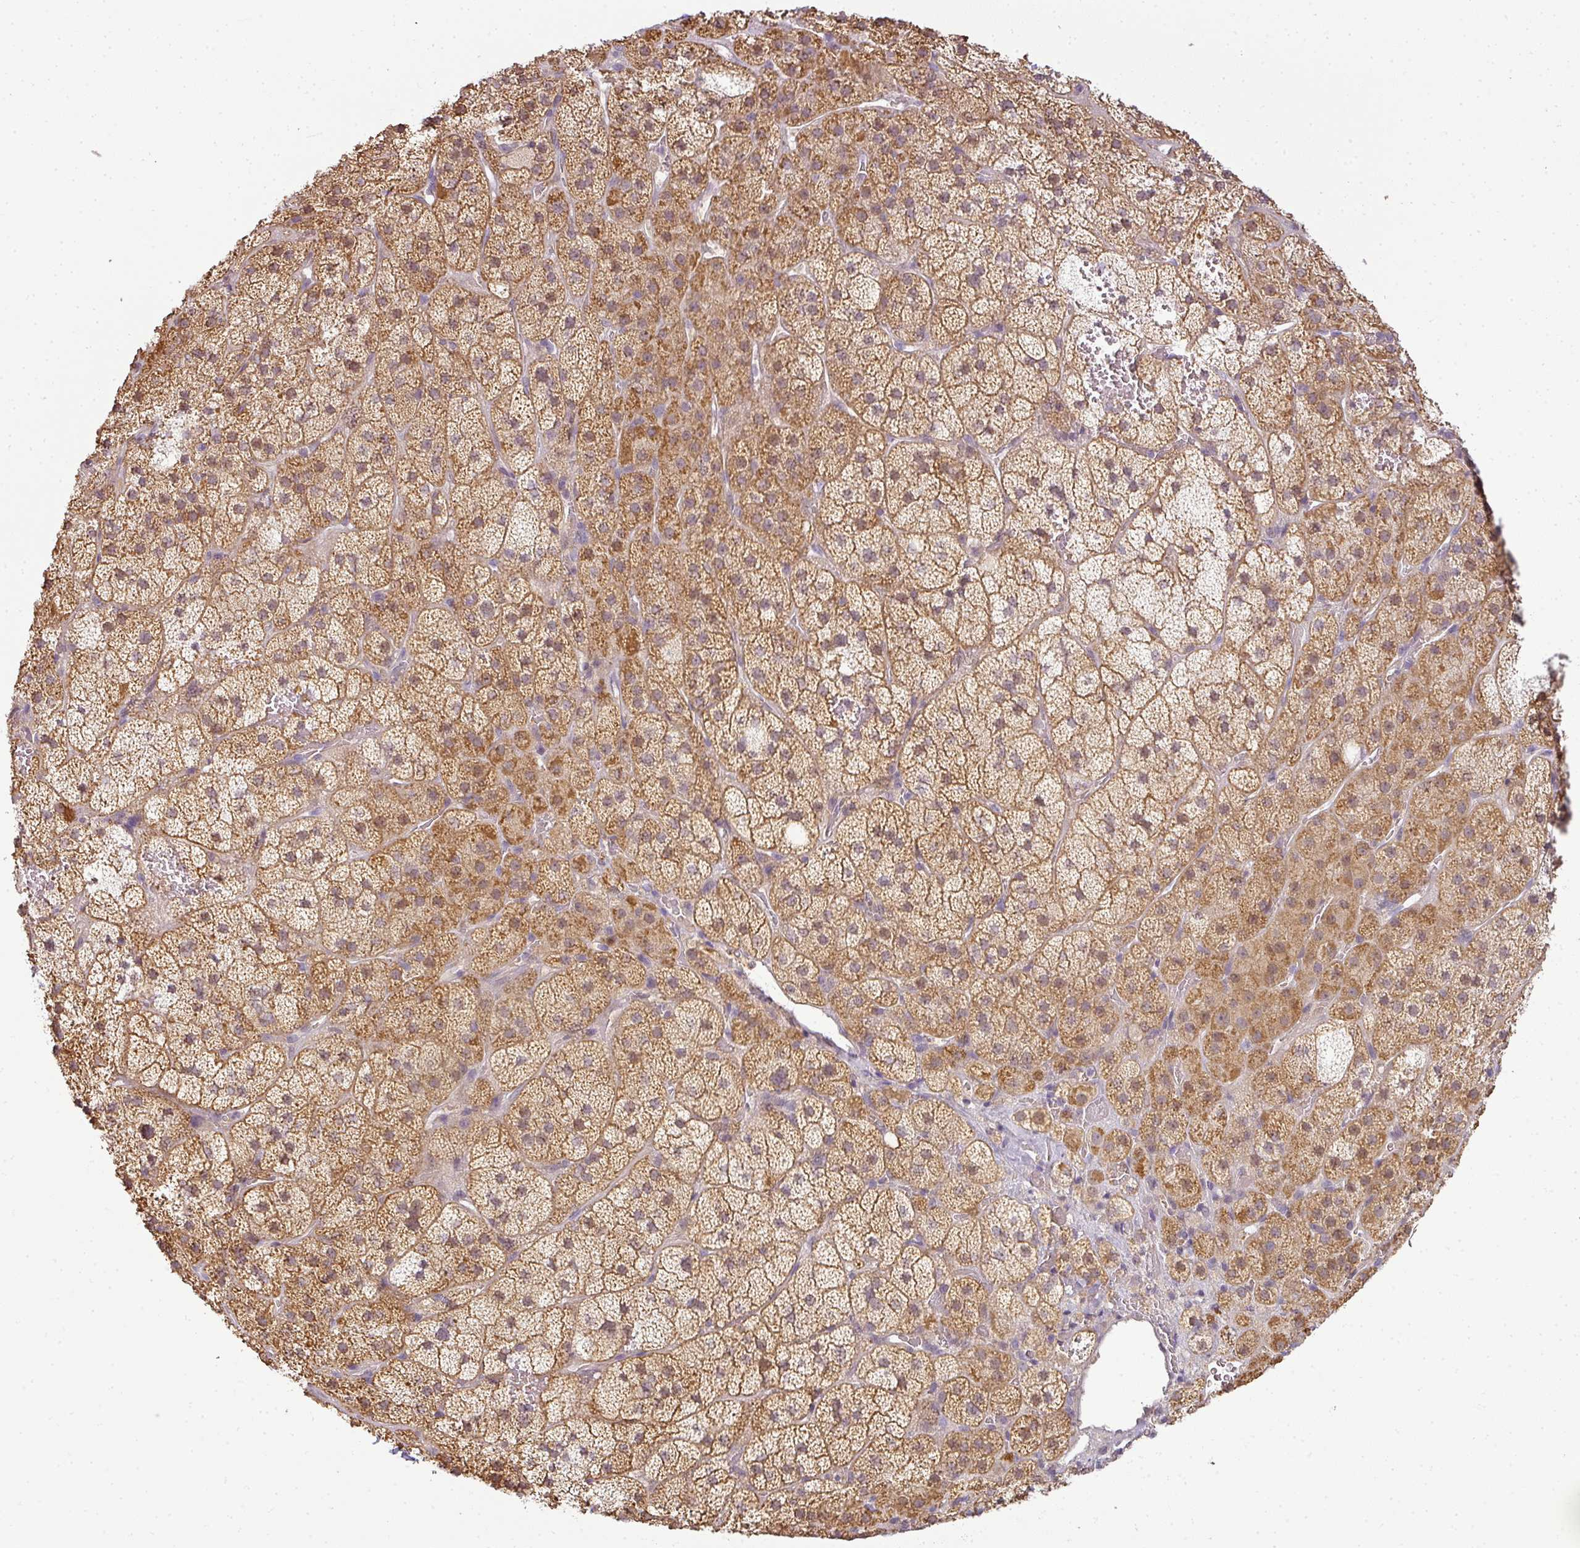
{"staining": {"intensity": "moderate", "quantity": ">75%", "location": "cytoplasmic/membranous,nuclear"}, "tissue": "adrenal gland", "cell_type": "Glandular cells", "image_type": "normal", "snomed": [{"axis": "morphology", "description": "Normal tissue, NOS"}, {"axis": "topography", "description": "Adrenal gland"}], "caption": "Adrenal gland was stained to show a protein in brown. There is medium levels of moderate cytoplasmic/membranous,nuclear expression in approximately >75% of glandular cells. (DAB (3,3'-diaminobenzidine) IHC with brightfield microscopy, high magnification).", "gene": "LY75", "patient": {"sex": "male", "age": 57}}